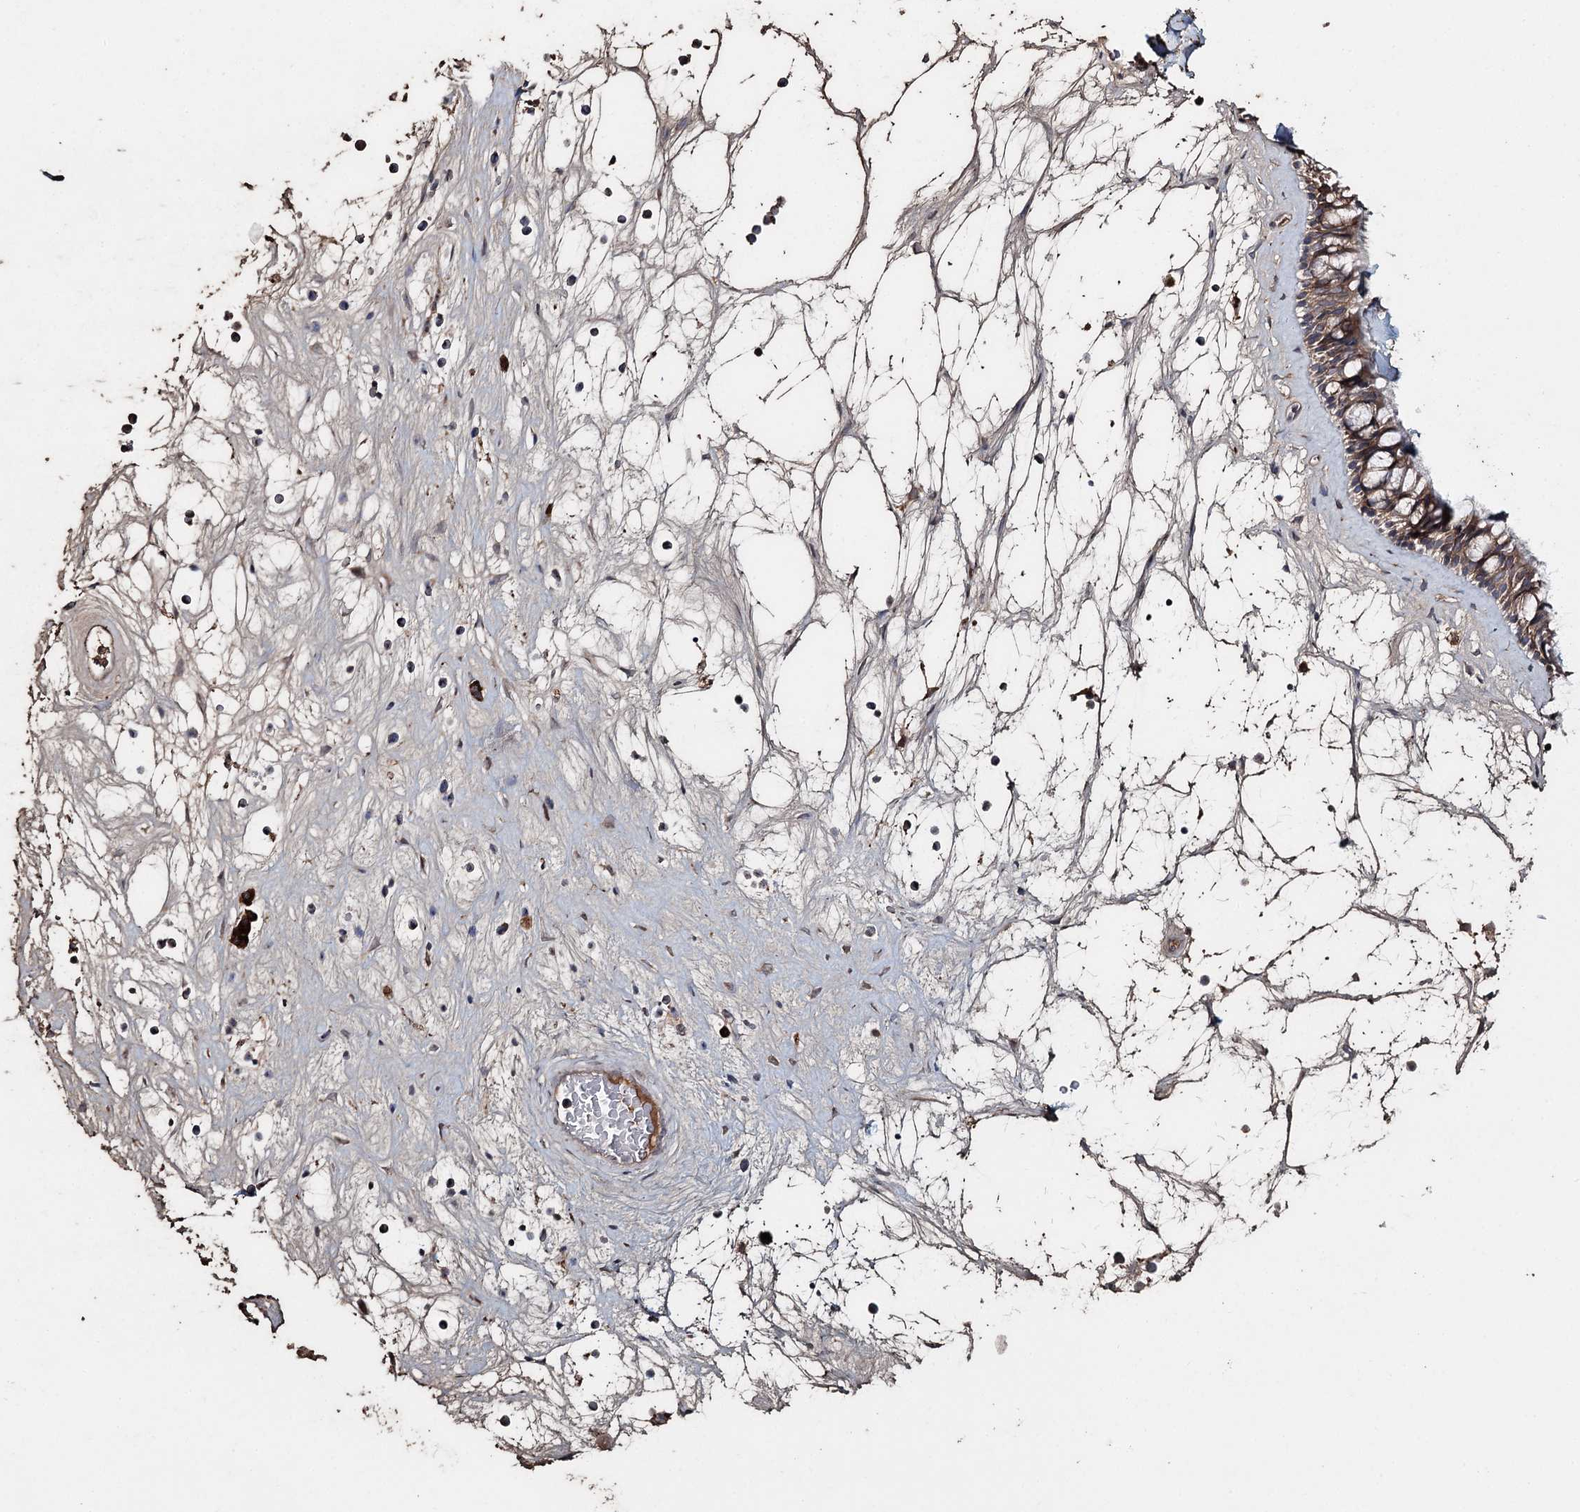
{"staining": {"intensity": "moderate", "quantity": ">75%", "location": "cytoplasmic/membranous"}, "tissue": "nasopharynx", "cell_type": "Respiratory epithelial cells", "image_type": "normal", "snomed": [{"axis": "morphology", "description": "Normal tissue, NOS"}, {"axis": "topography", "description": "Nasopharynx"}], "caption": "This photomicrograph demonstrates unremarkable nasopharynx stained with immunohistochemistry (IHC) to label a protein in brown. The cytoplasmic/membranous of respiratory epithelial cells show moderate positivity for the protein. Nuclei are counter-stained blue.", "gene": "SYVN1", "patient": {"sex": "male", "age": 64}}